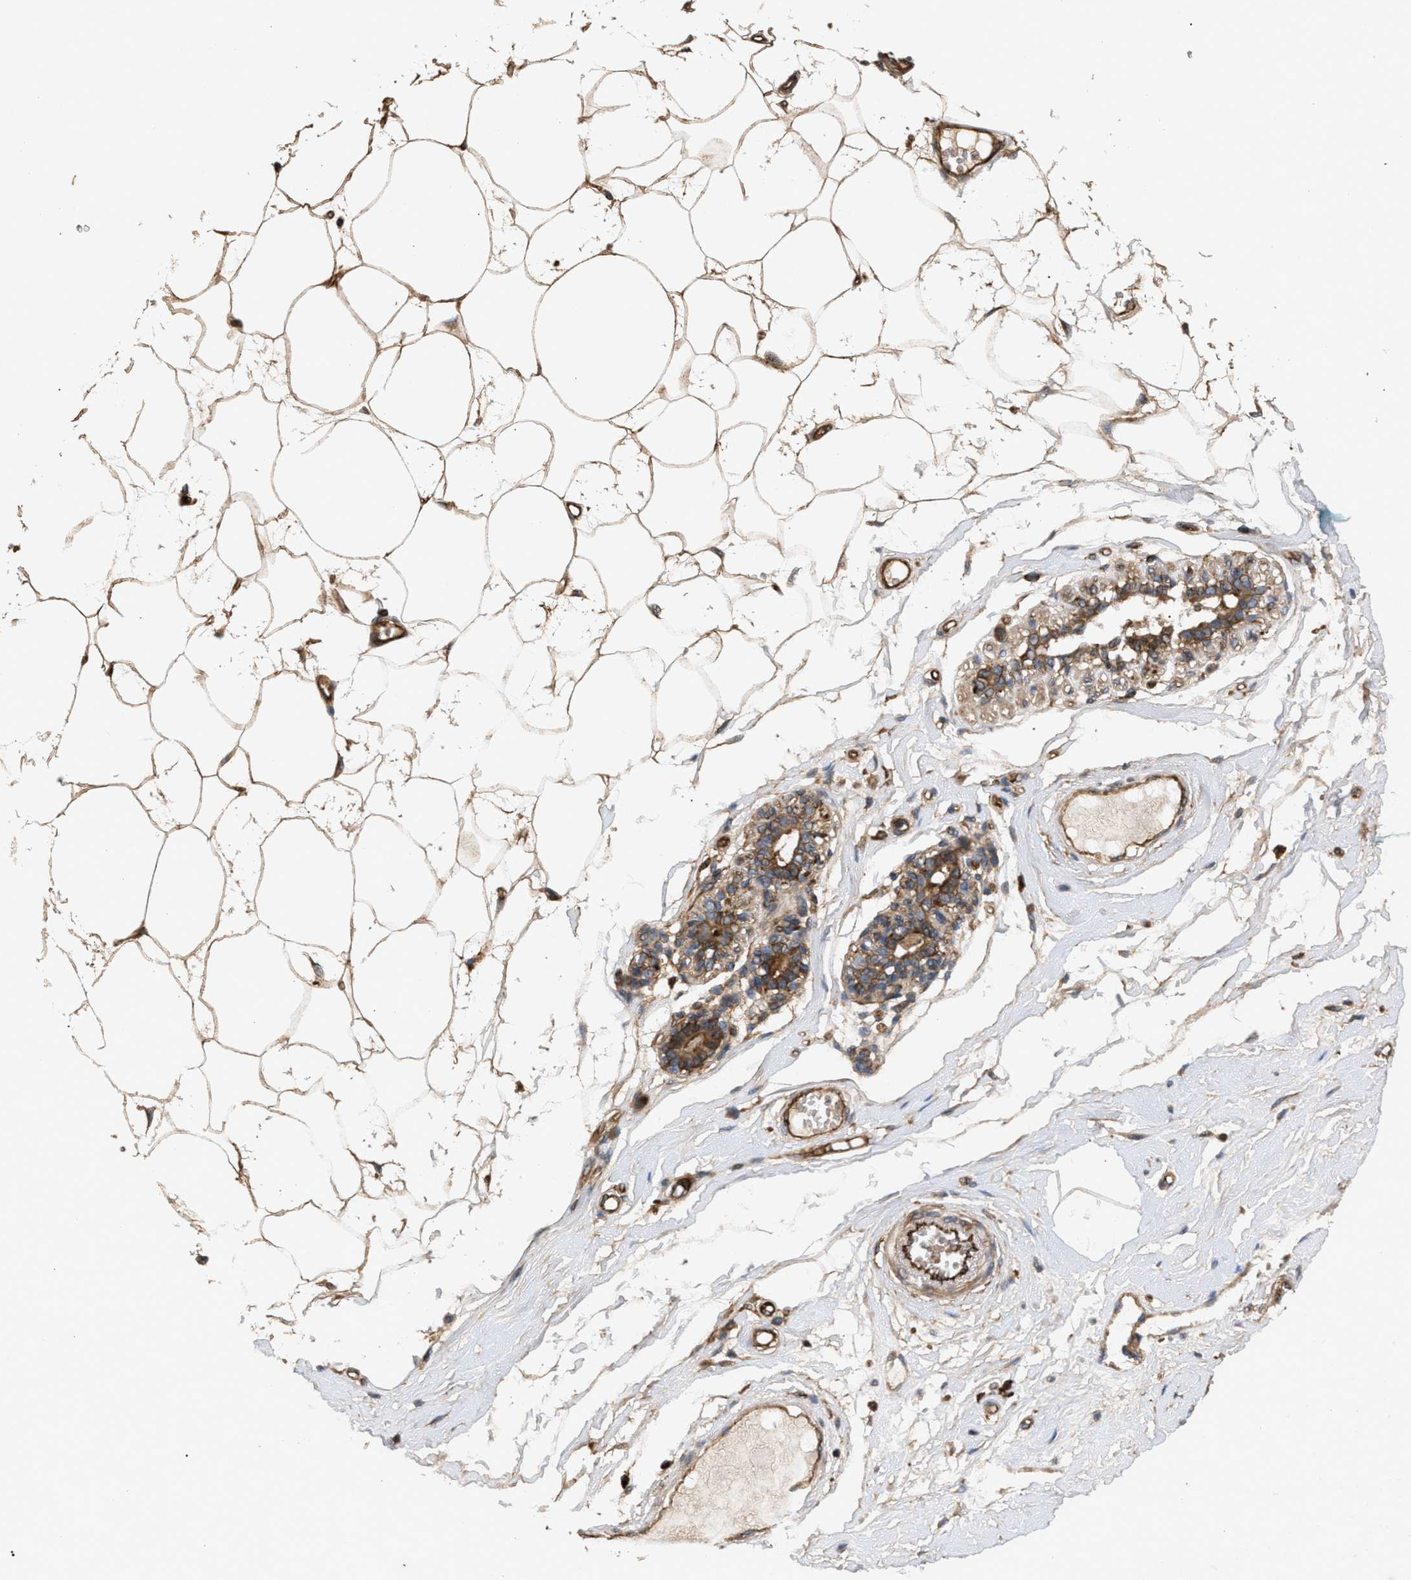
{"staining": {"intensity": "moderate", "quantity": ">75%", "location": "cytoplasmic/membranous"}, "tissue": "breast", "cell_type": "Adipocytes", "image_type": "normal", "snomed": [{"axis": "morphology", "description": "Normal tissue, NOS"}, {"axis": "morphology", "description": "Lobular carcinoma"}, {"axis": "topography", "description": "Breast"}], "caption": "IHC (DAB) staining of unremarkable breast exhibits moderate cytoplasmic/membranous protein expression in about >75% of adipocytes.", "gene": "GCC1", "patient": {"sex": "female", "age": 59}}